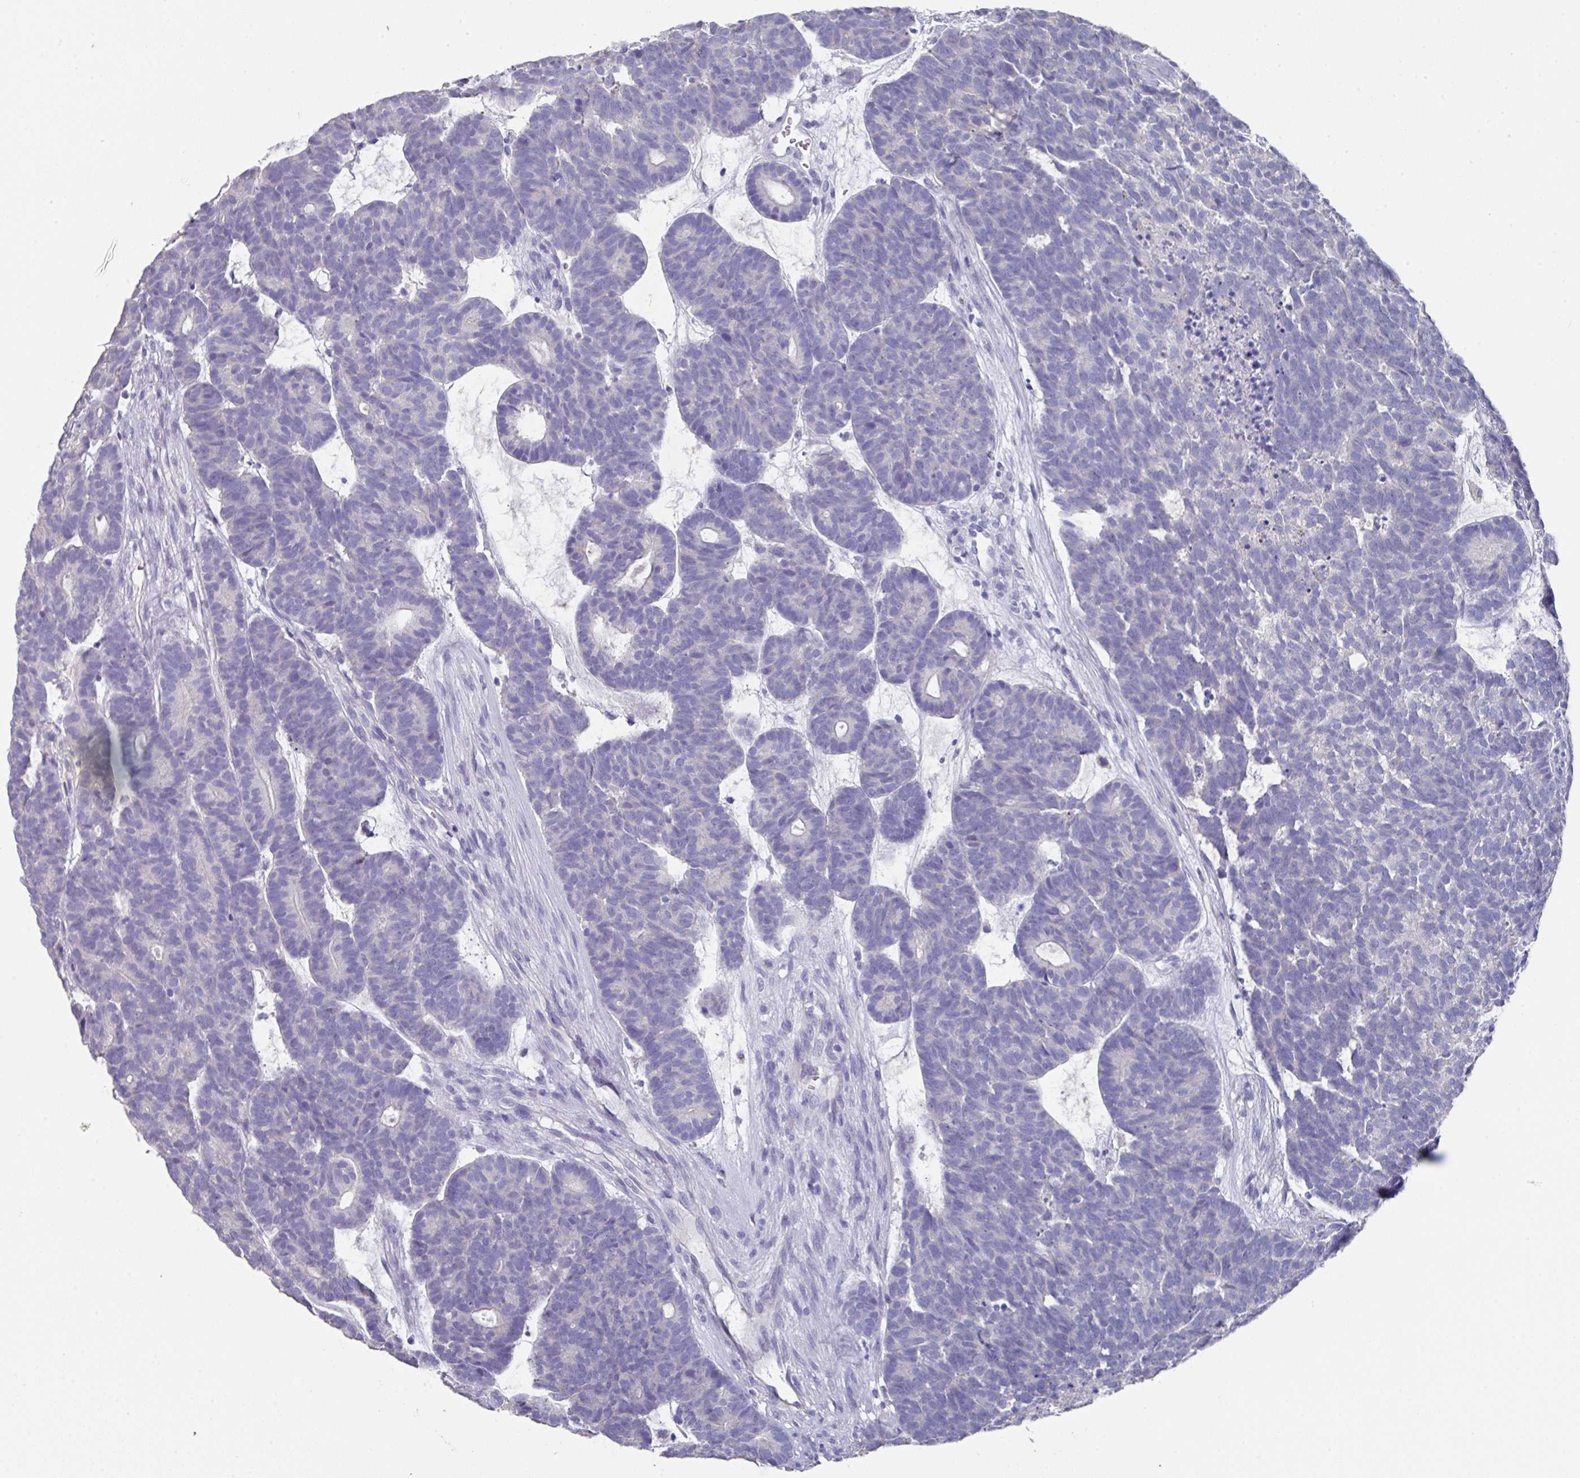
{"staining": {"intensity": "negative", "quantity": "none", "location": "none"}, "tissue": "head and neck cancer", "cell_type": "Tumor cells", "image_type": "cancer", "snomed": [{"axis": "morphology", "description": "Adenocarcinoma, NOS"}, {"axis": "topography", "description": "Head-Neck"}], "caption": "This is an immunohistochemistry image of human head and neck adenocarcinoma. There is no expression in tumor cells.", "gene": "DAZL", "patient": {"sex": "female", "age": 81}}